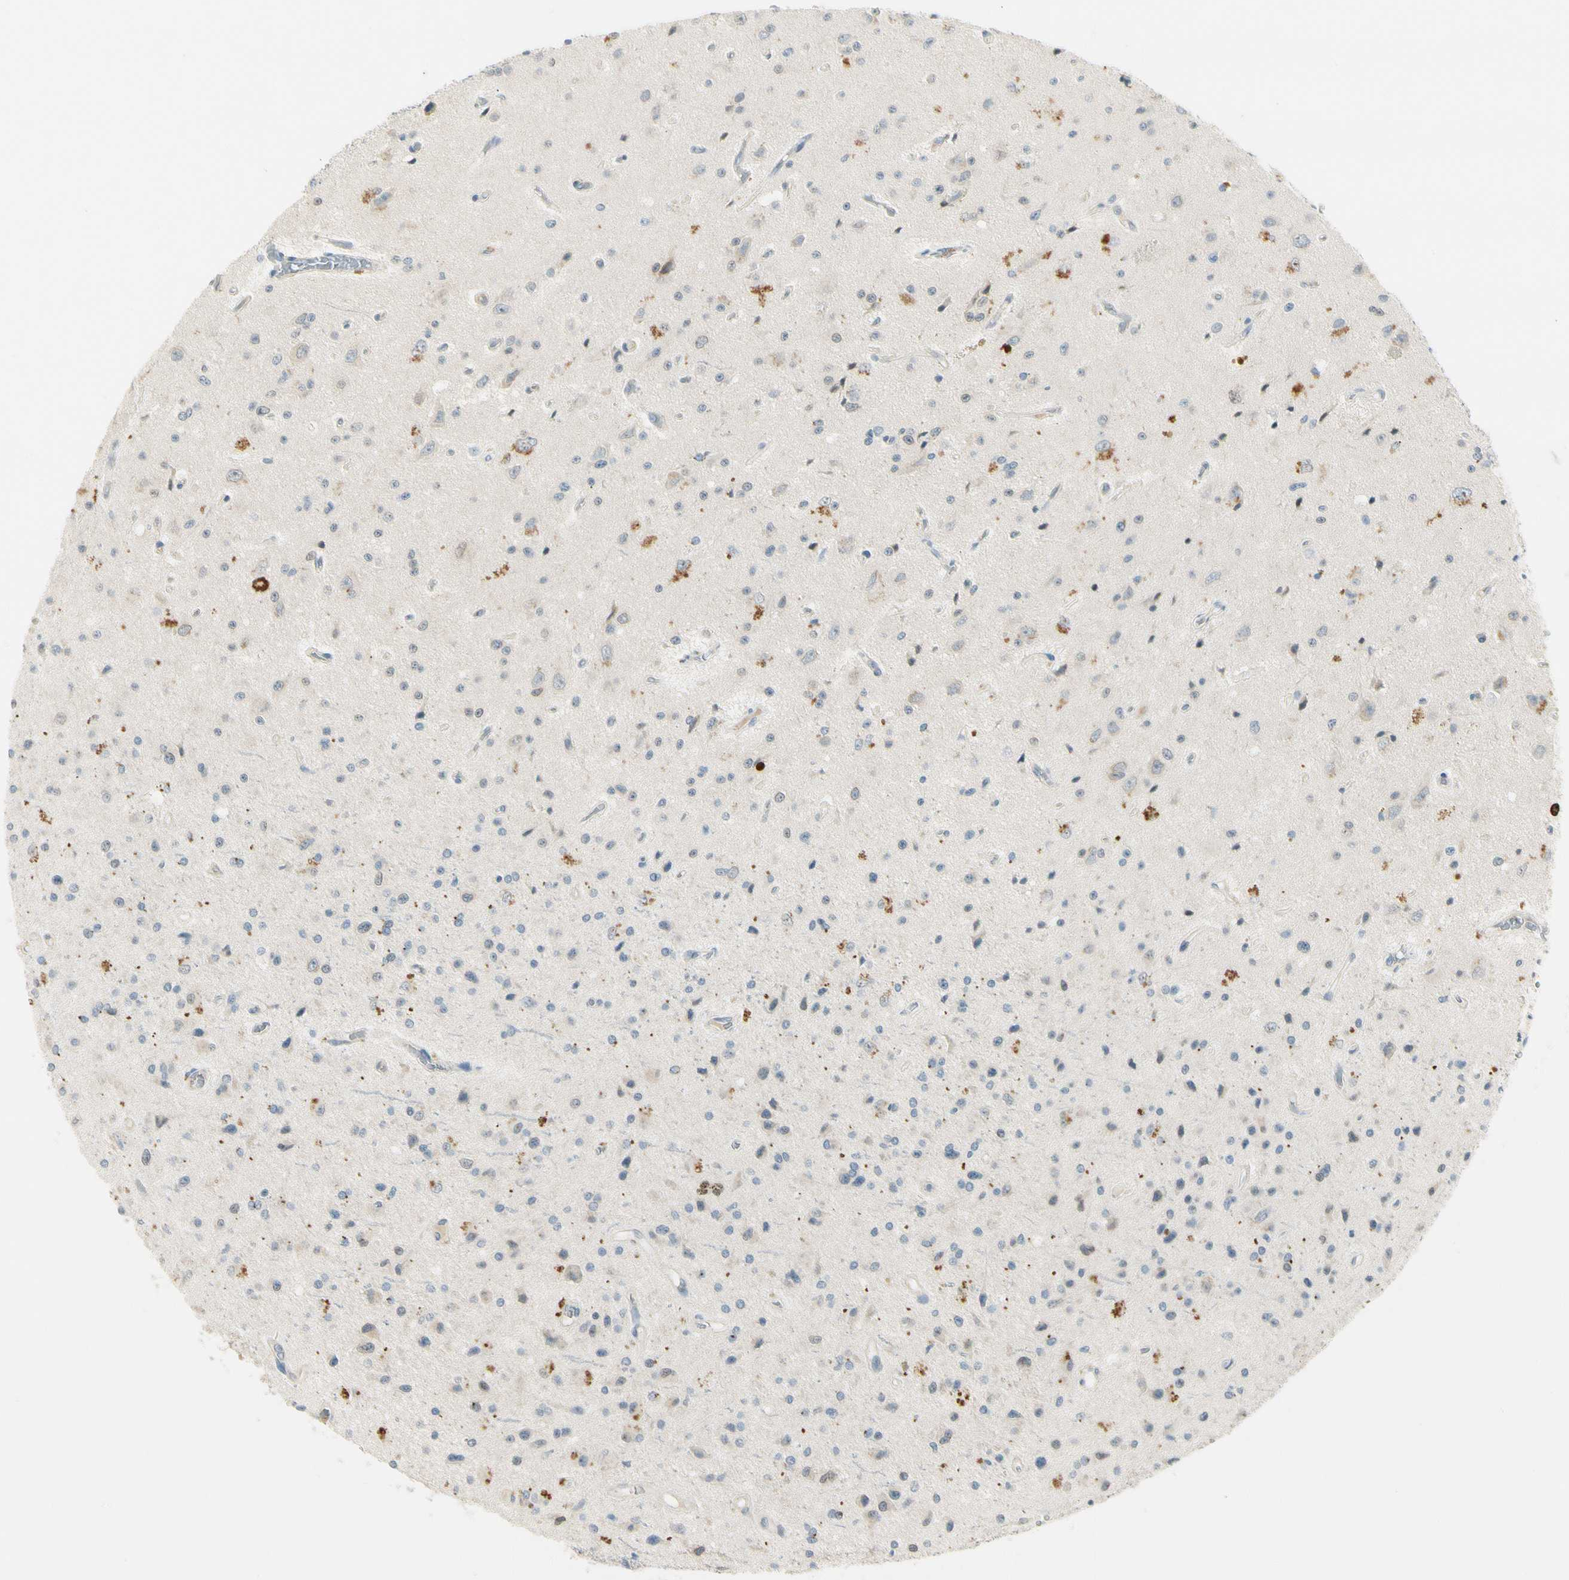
{"staining": {"intensity": "moderate", "quantity": "<25%", "location": "cytoplasmic/membranous"}, "tissue": "glioma", "cell_type": "Tumor cells", "image_type": "cancer", "snomed": [{"axis": "morphology", "description": "Glioma, malignant, Low grade"}, {"axis": "topography", "description": "Brain"}], "caption": "The photomicrograph demonstrates immunohistochemical staining of low-grade glioma (malignant). There is moderate cytoplasmic/membranous positivity is appreciated in about <25% of tumor cells.", "gene": "PITX1", "patient": {"sex": "male", "age": 58}}